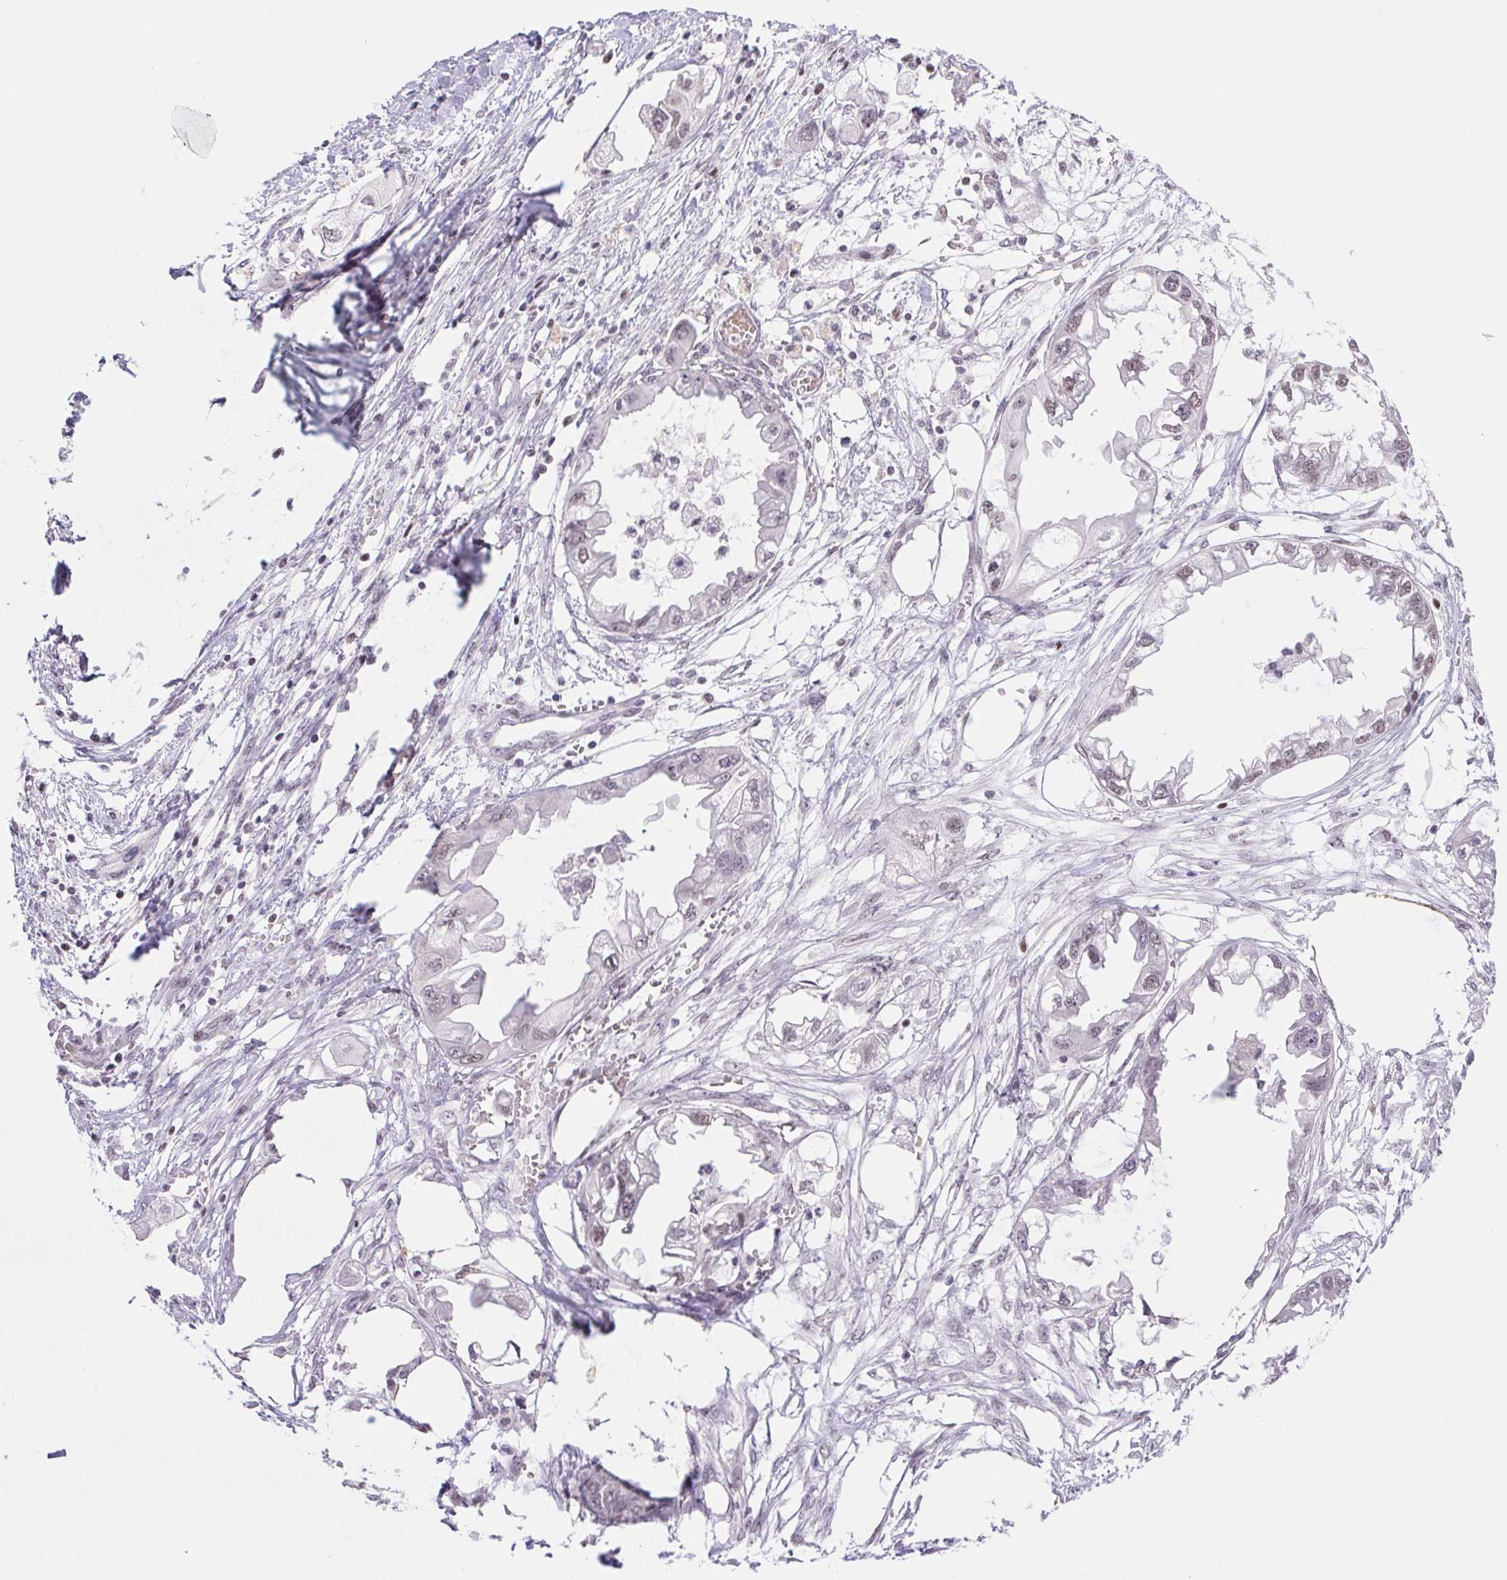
{"staining": {"intensity": "weak", "quantity": "25%-75%", "location": "nuclear"}, "tissue": "endometrial cancer", "cell_type": "Tumor cells", "image_type": "cancer", "snomed": [{"axis": "morphology", "description": "Adenocarcinoma, NOS"}, {"axis": "morphology", "description": "Adenocarcinoma, metastatic, NOS"}, {"axis": "topography", "description": "Adipose tissue"}, {"axis": "topography", "description": "Endometrium"}], "caption": "Immunohistochemical staining of human endometrial cancer (metastatic adenocarcinoma) shows low levels of weak nuclear expression in about 25%-75% of tumor cells.", "gene": "TRERF1", "patient": {"sex": "female", "age": 67}}